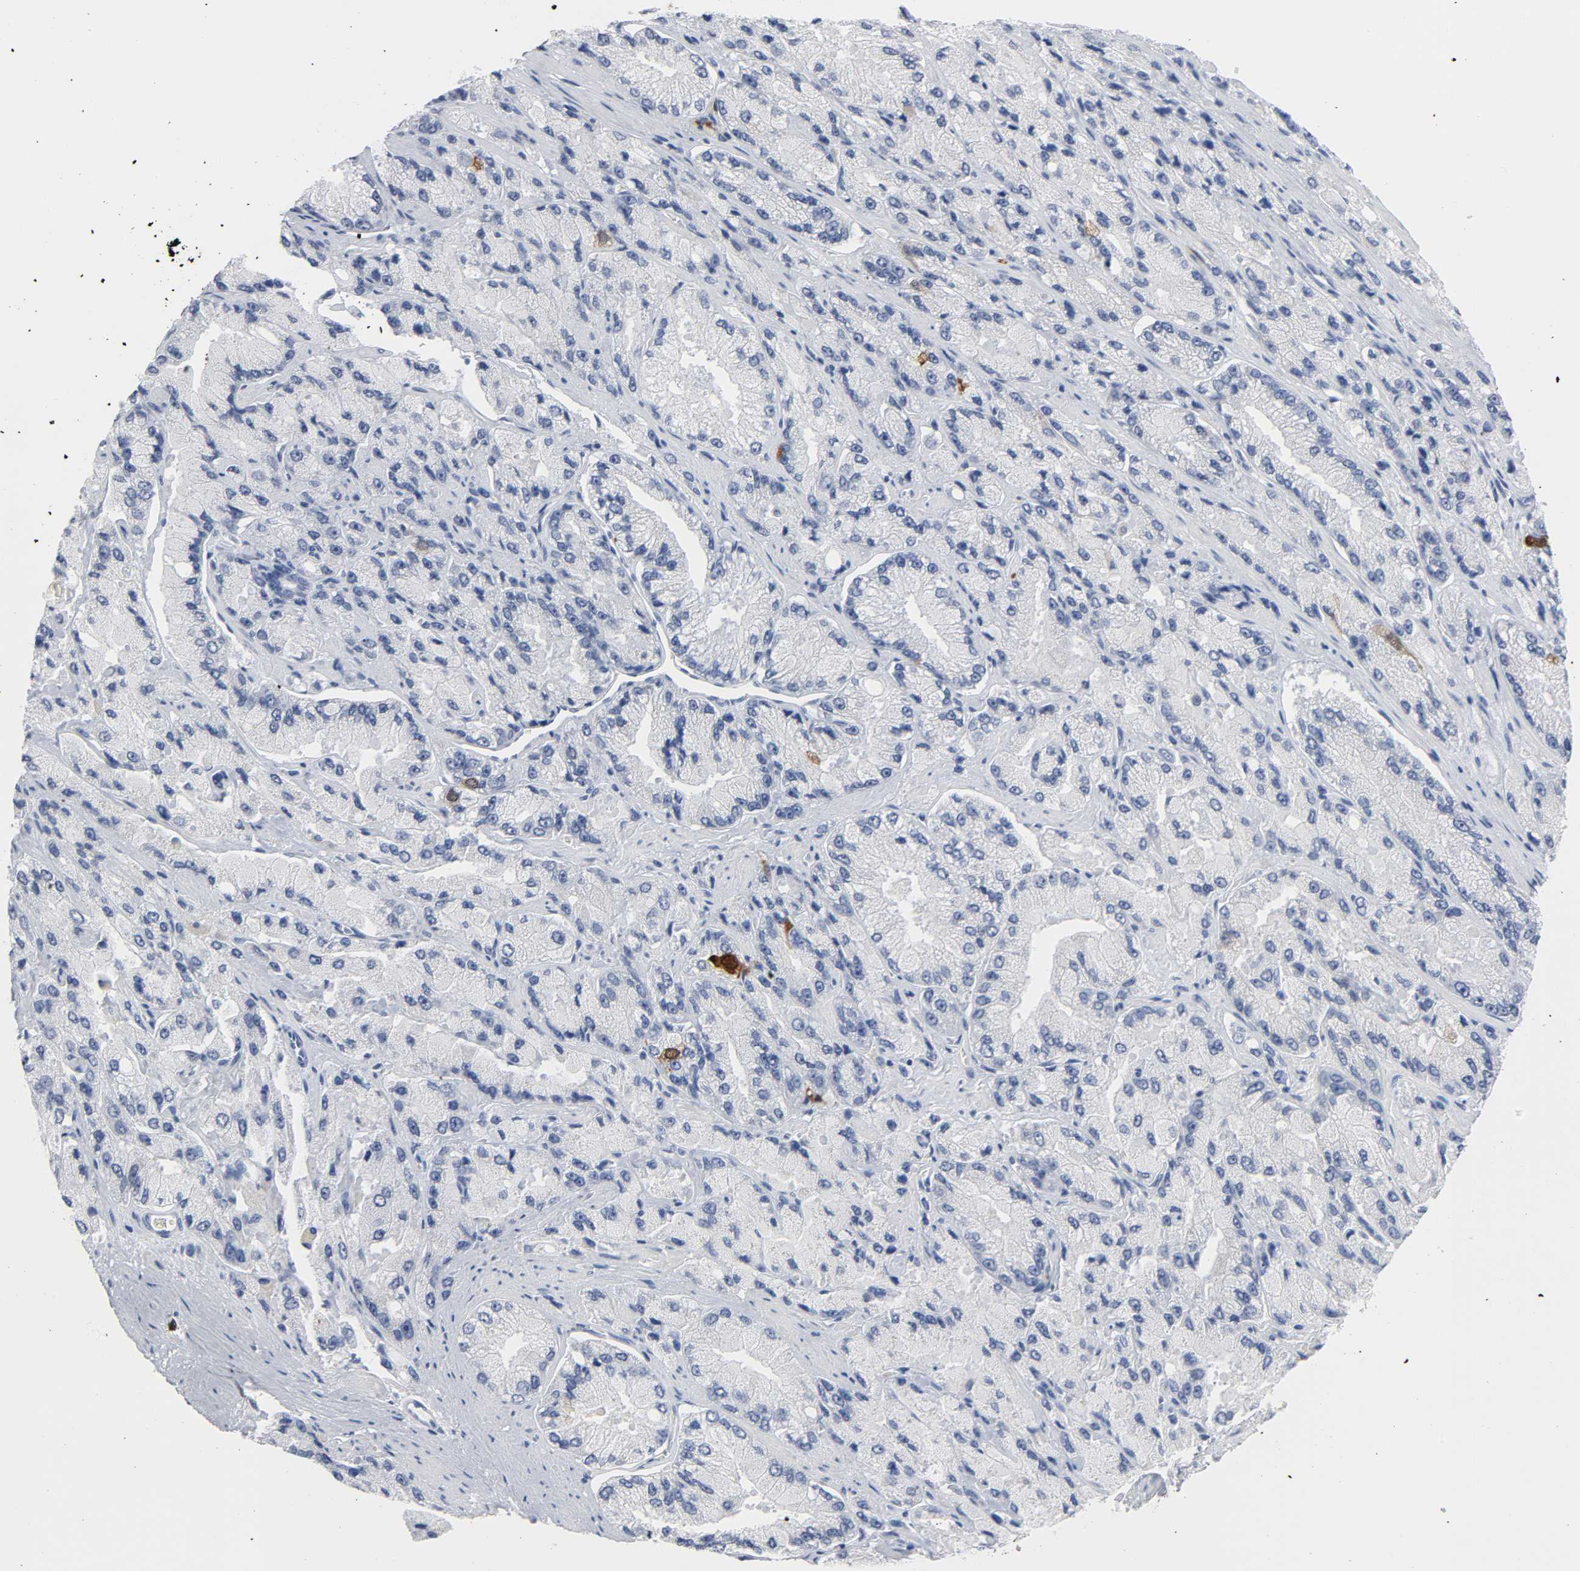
{"staining": {"intensity": "moderate", "quantity": "<25%", "location": "cytoplasmic/membranous,nuclear"}, "tissue": "prostate cancer", "cell_type": "Tumor cells", "image_type": "cancer", "snomed": [{"axis": "morphology", "description": "Adenocarcinoma, High grade"}, {"axis": "topography", "description": "Prostate"}], "caption": "Prostate high-grade adenocarcinoma tissue displays moderate cytoplasmic/membranous and nuclear staining in about <25% of tumor cells", "gene": "CDC20", "patient": {"sex": "male", "age": 58}}